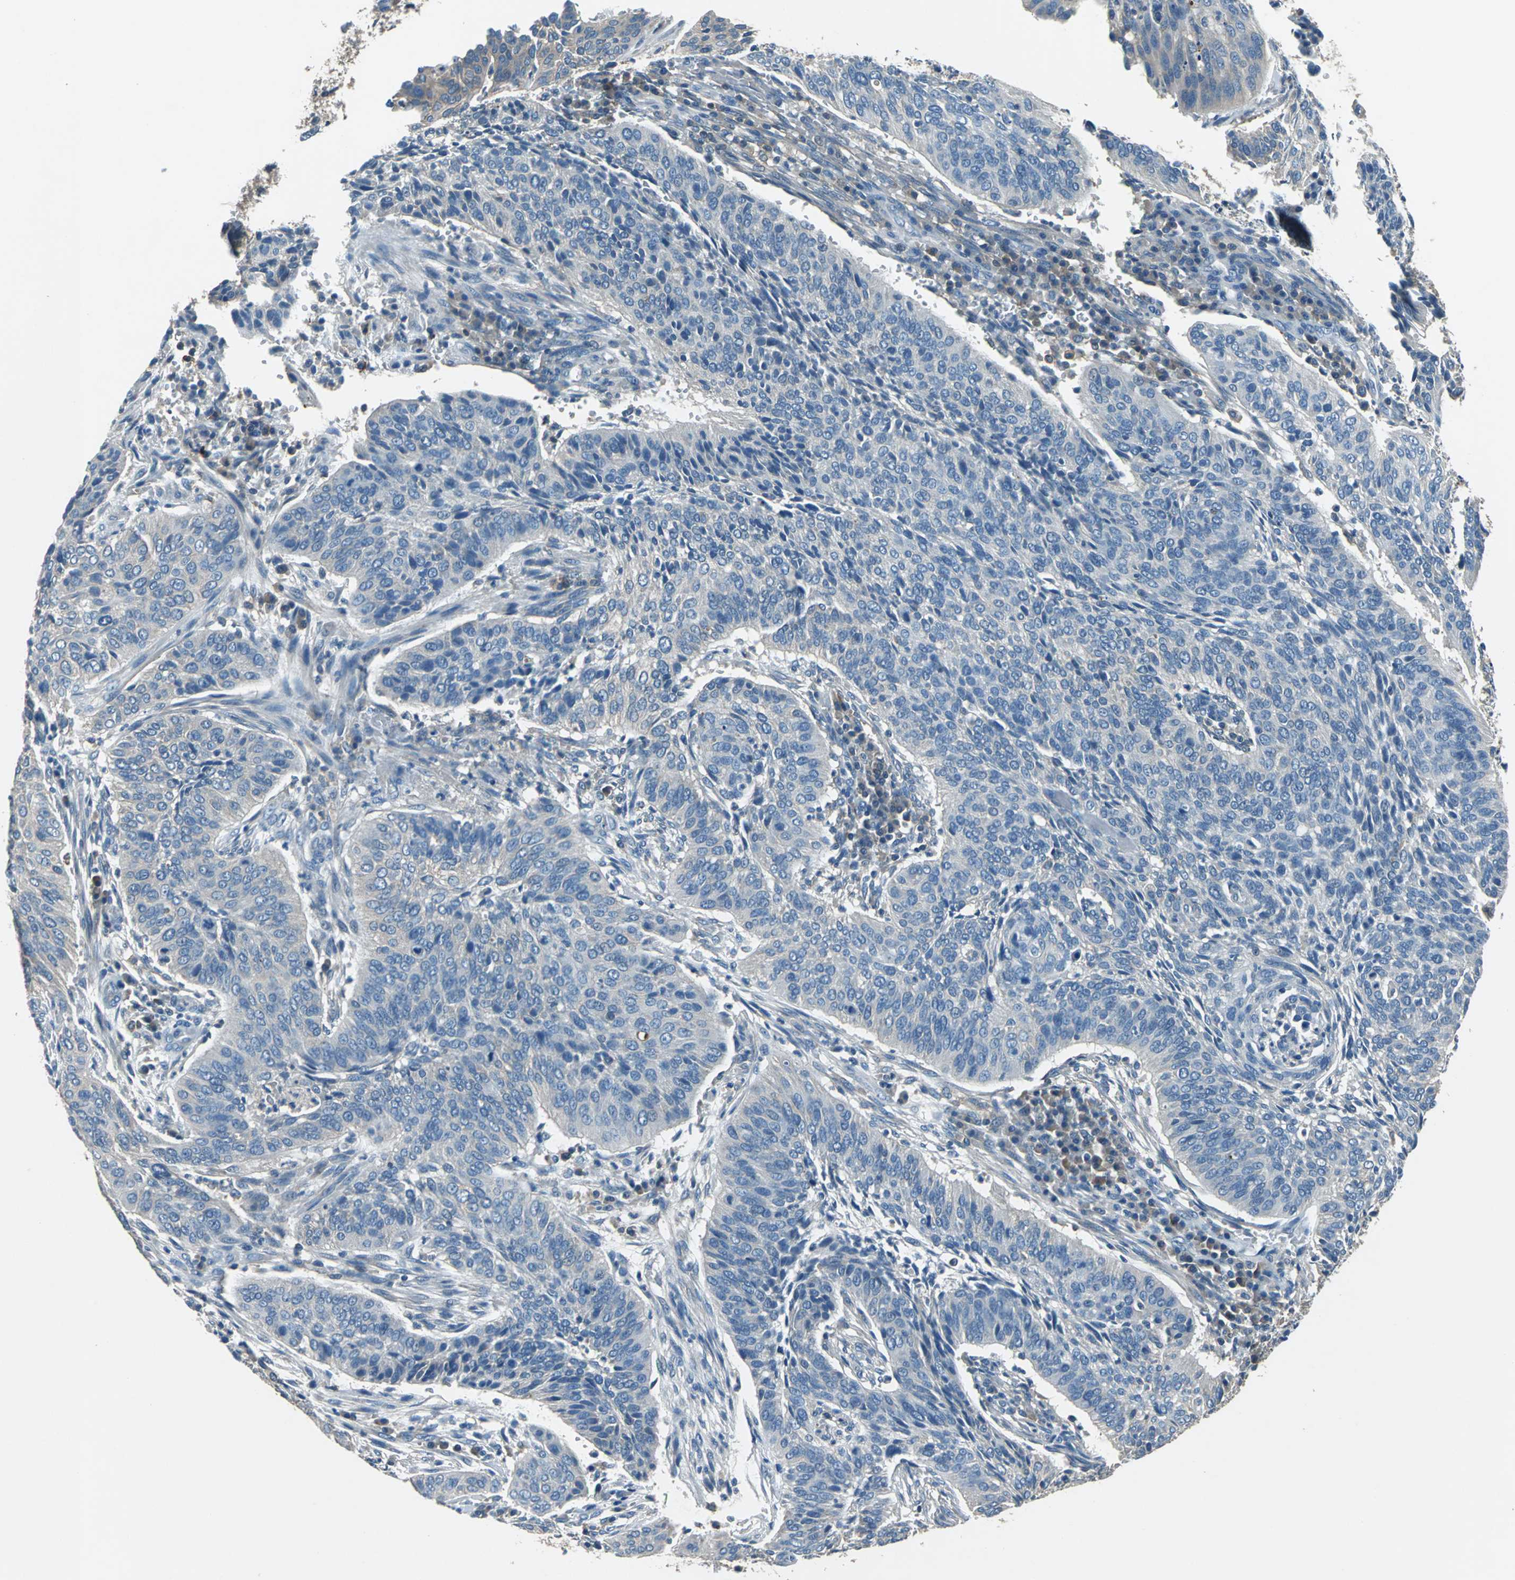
{"staining": {"intensity": "negative", "quantity": "none", "location": "none"}, "tissue": "cervical cancer", "cell_type": "Tumor cells", "image_type": "cancer", "snomed": [{"axis": "morphology", "description": "Squamous cell carcinoma, NOS"}, {"axis": "topography", "description": "Cervix"}], "caption": "Tumor cells show no significant protein positivity in squamous cell carcinoma (cervical).", "gene": "PRKCA", "patient": {"sex": "female", "age": 39}}